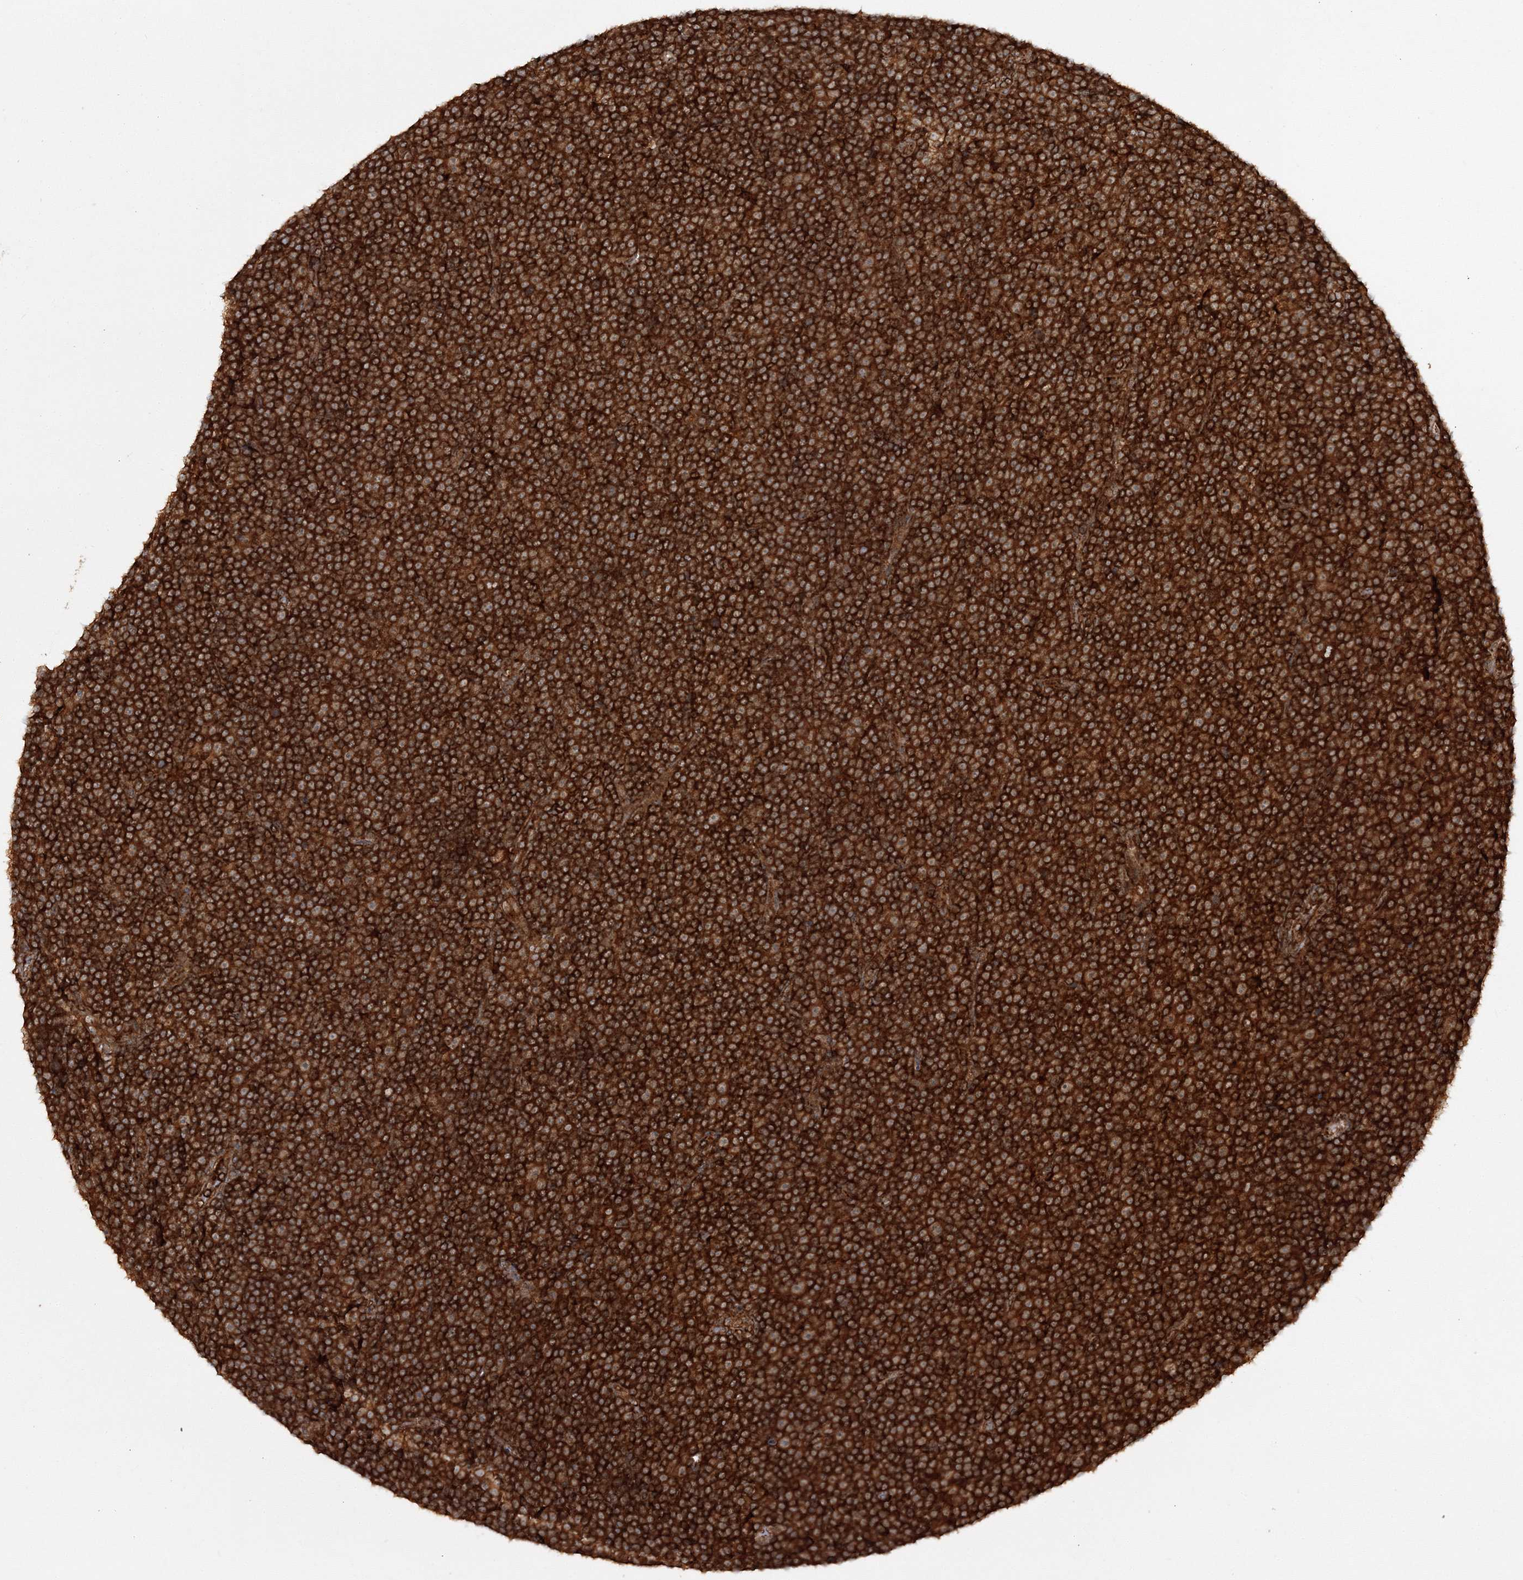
{"staining": {"intensity": "strong", "quantity": ">75%", "location": "cytoplasmic/membranous"}, "tissue": "lymphoma", "cell_type": "Tumor cells", "image_type": "cancer", "snomed": [{"axis": "morphology", "description": "Malignant lymphoma, non-Hodgkin's type, Low grade"}, {"axis": "topography", "description": "Lymph node"}], "caption": "Lymphoma stained with DAB immunohistochemistry demonstrates high levels of strong cytoplasmic/membranous positivity in approximately >75% of tumor cells.", "gene": "WDR37", "patient": {"sex": "female", "age": 67}}